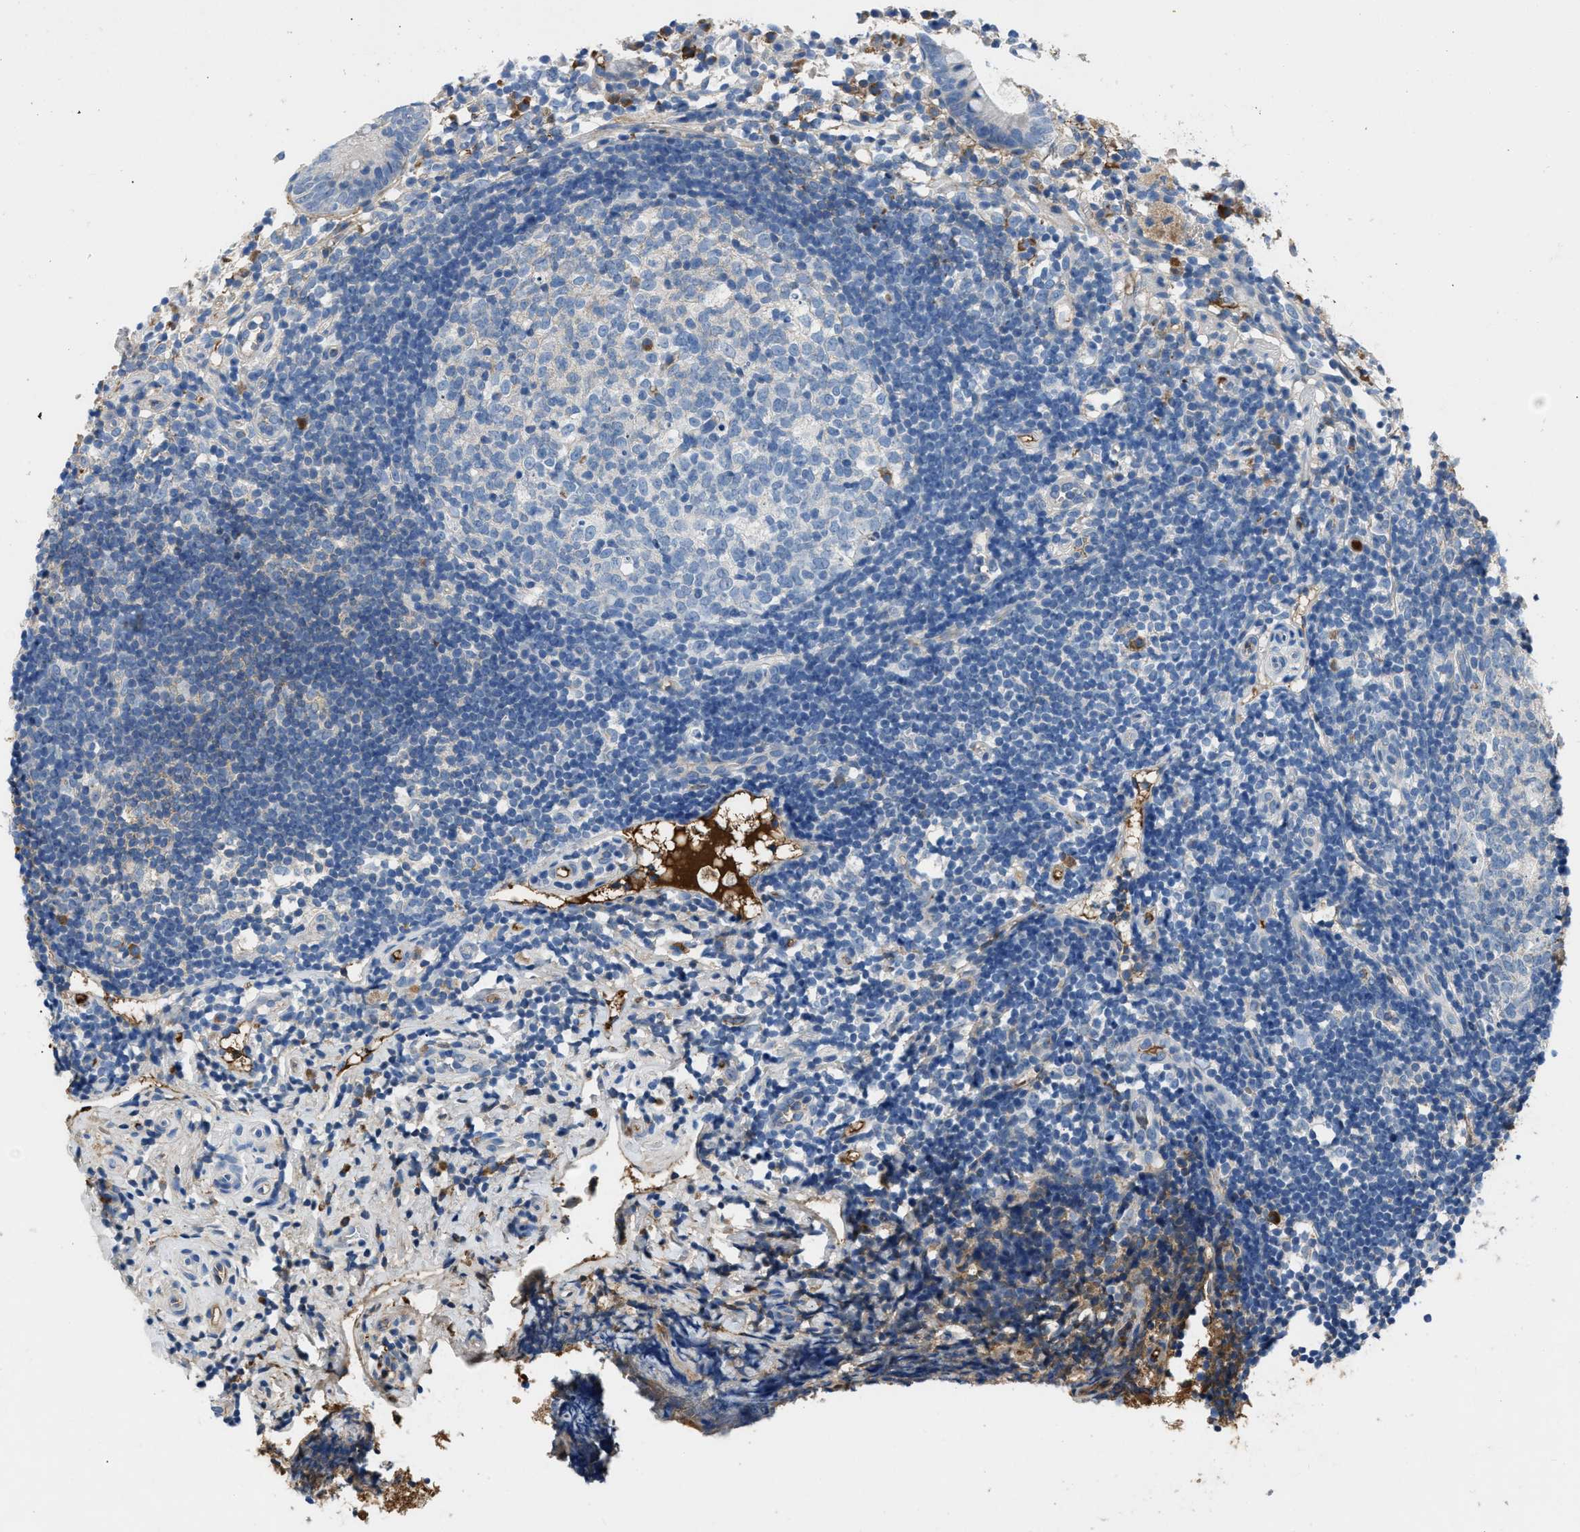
{"staining": {"intensity": "strong", "quantity": "<25%", "location": "cytoplasmic/membranous"}, "tissue": "appendix", "cell_type": "Glandular cells", "image_type": "normal", "snomed": [{"axis": "morphology", "description": "Normal tissue, NOS"}, {"axis": "topography", "description": "Appendix"}], "caption": "Immunohistochemistry (IHC) photomicrograph of benign appendix stained for a protein (brown), which demonstrates medium levels of strong cytoplasmic/membranous positivity in about <25% of glandular cells.", "gene": "STC1", "patient": {"sex": "female", "age": 20}}